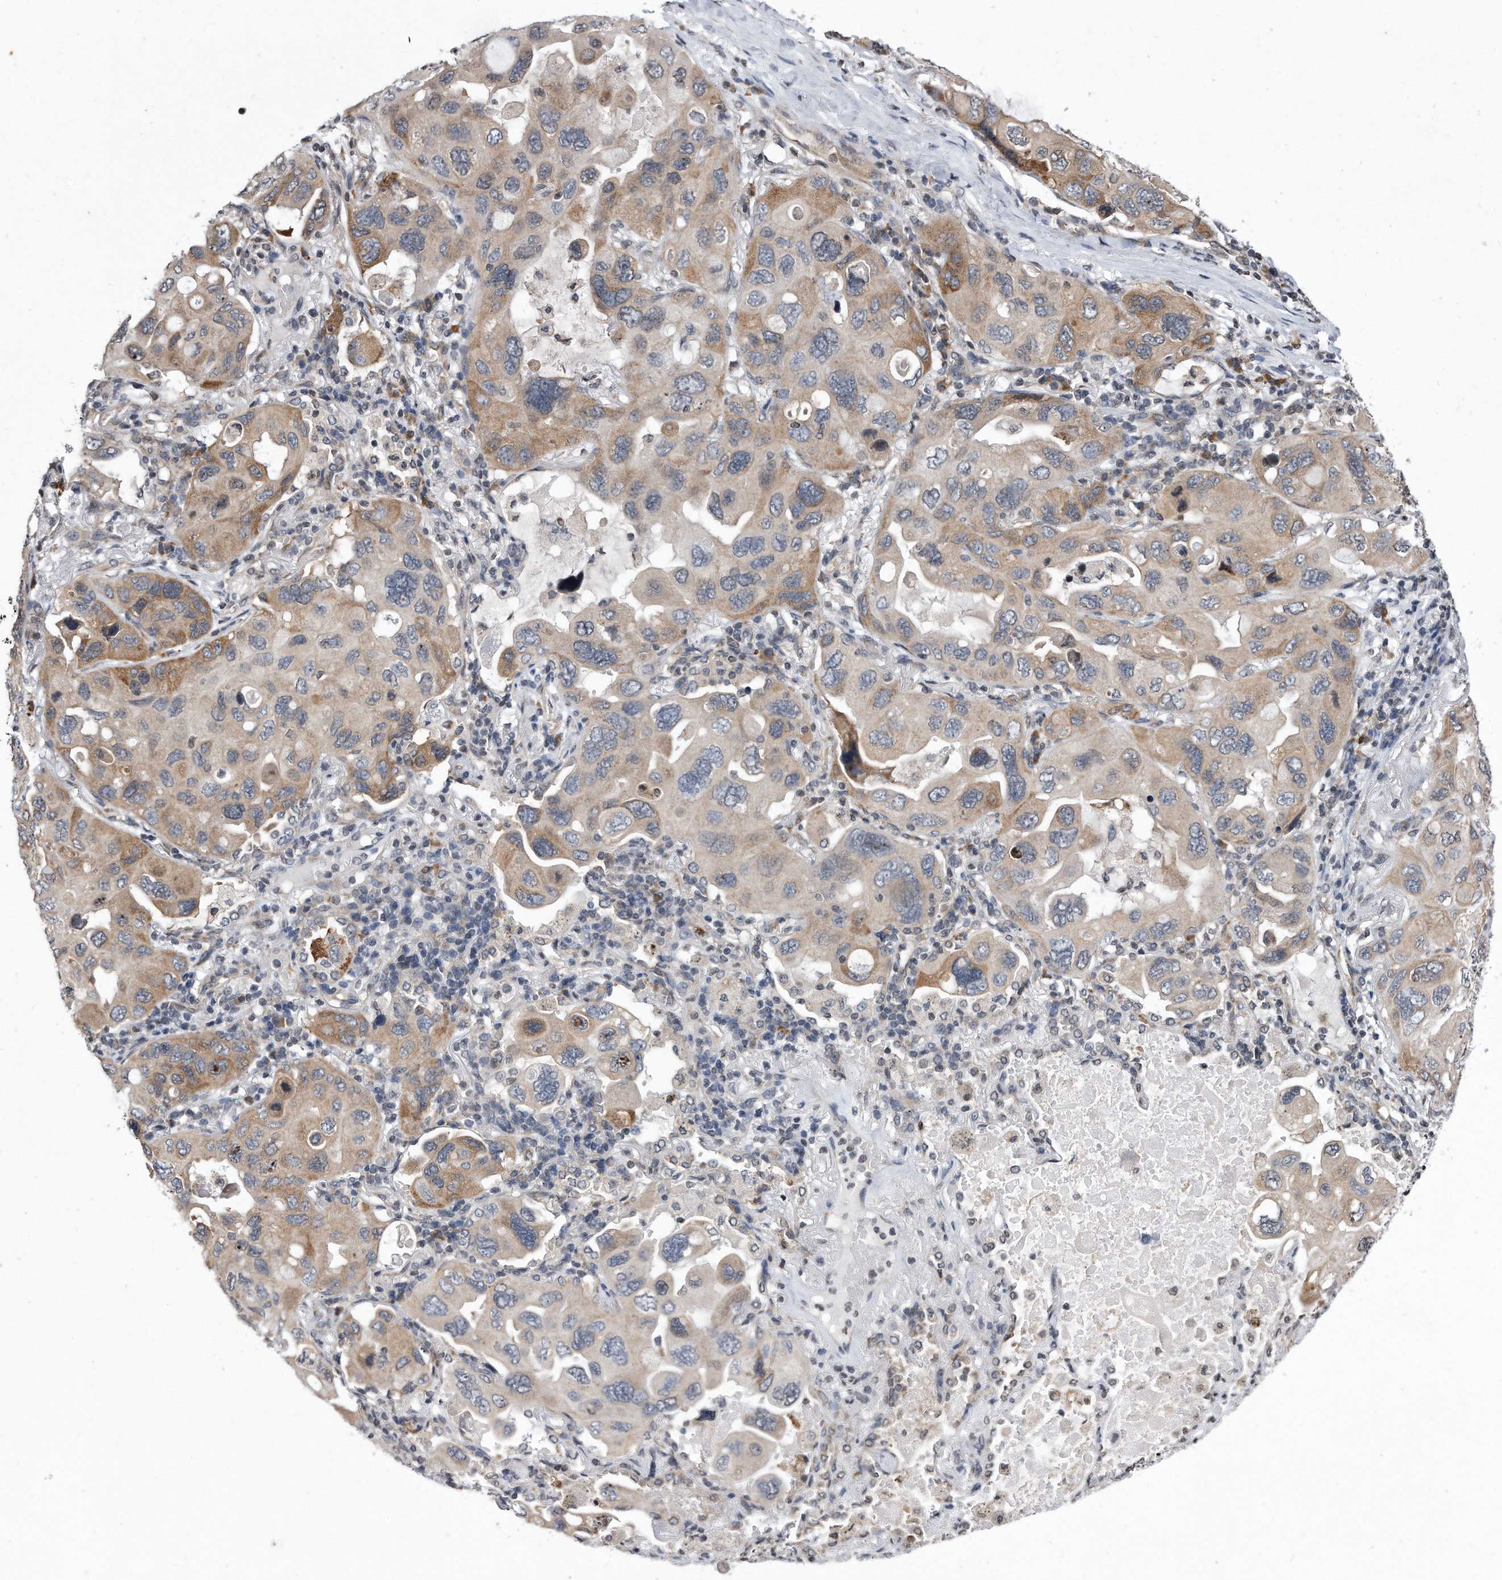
{"staining": {"intensity": "moderate", "quantity": "25%-75%", "location": "cytoplasmic/membranous"}, "tissue": "lung cancer", "cell_type": "Tumor cells", "image_type": "cancer", "snomed": [{"axis": "morphology", "description": "Squamous cell carcinoma, NOS"}, {"axis": "topography", "description": "Lung"}], "caption": "A brown stain labels moderate cytoplasmic/membranous positivity of a protein in human lung cancer (squamous cell carcinoma) tumor cells.", "gene": "DAB1", "patient": {"sex": "female", "age": 73}}